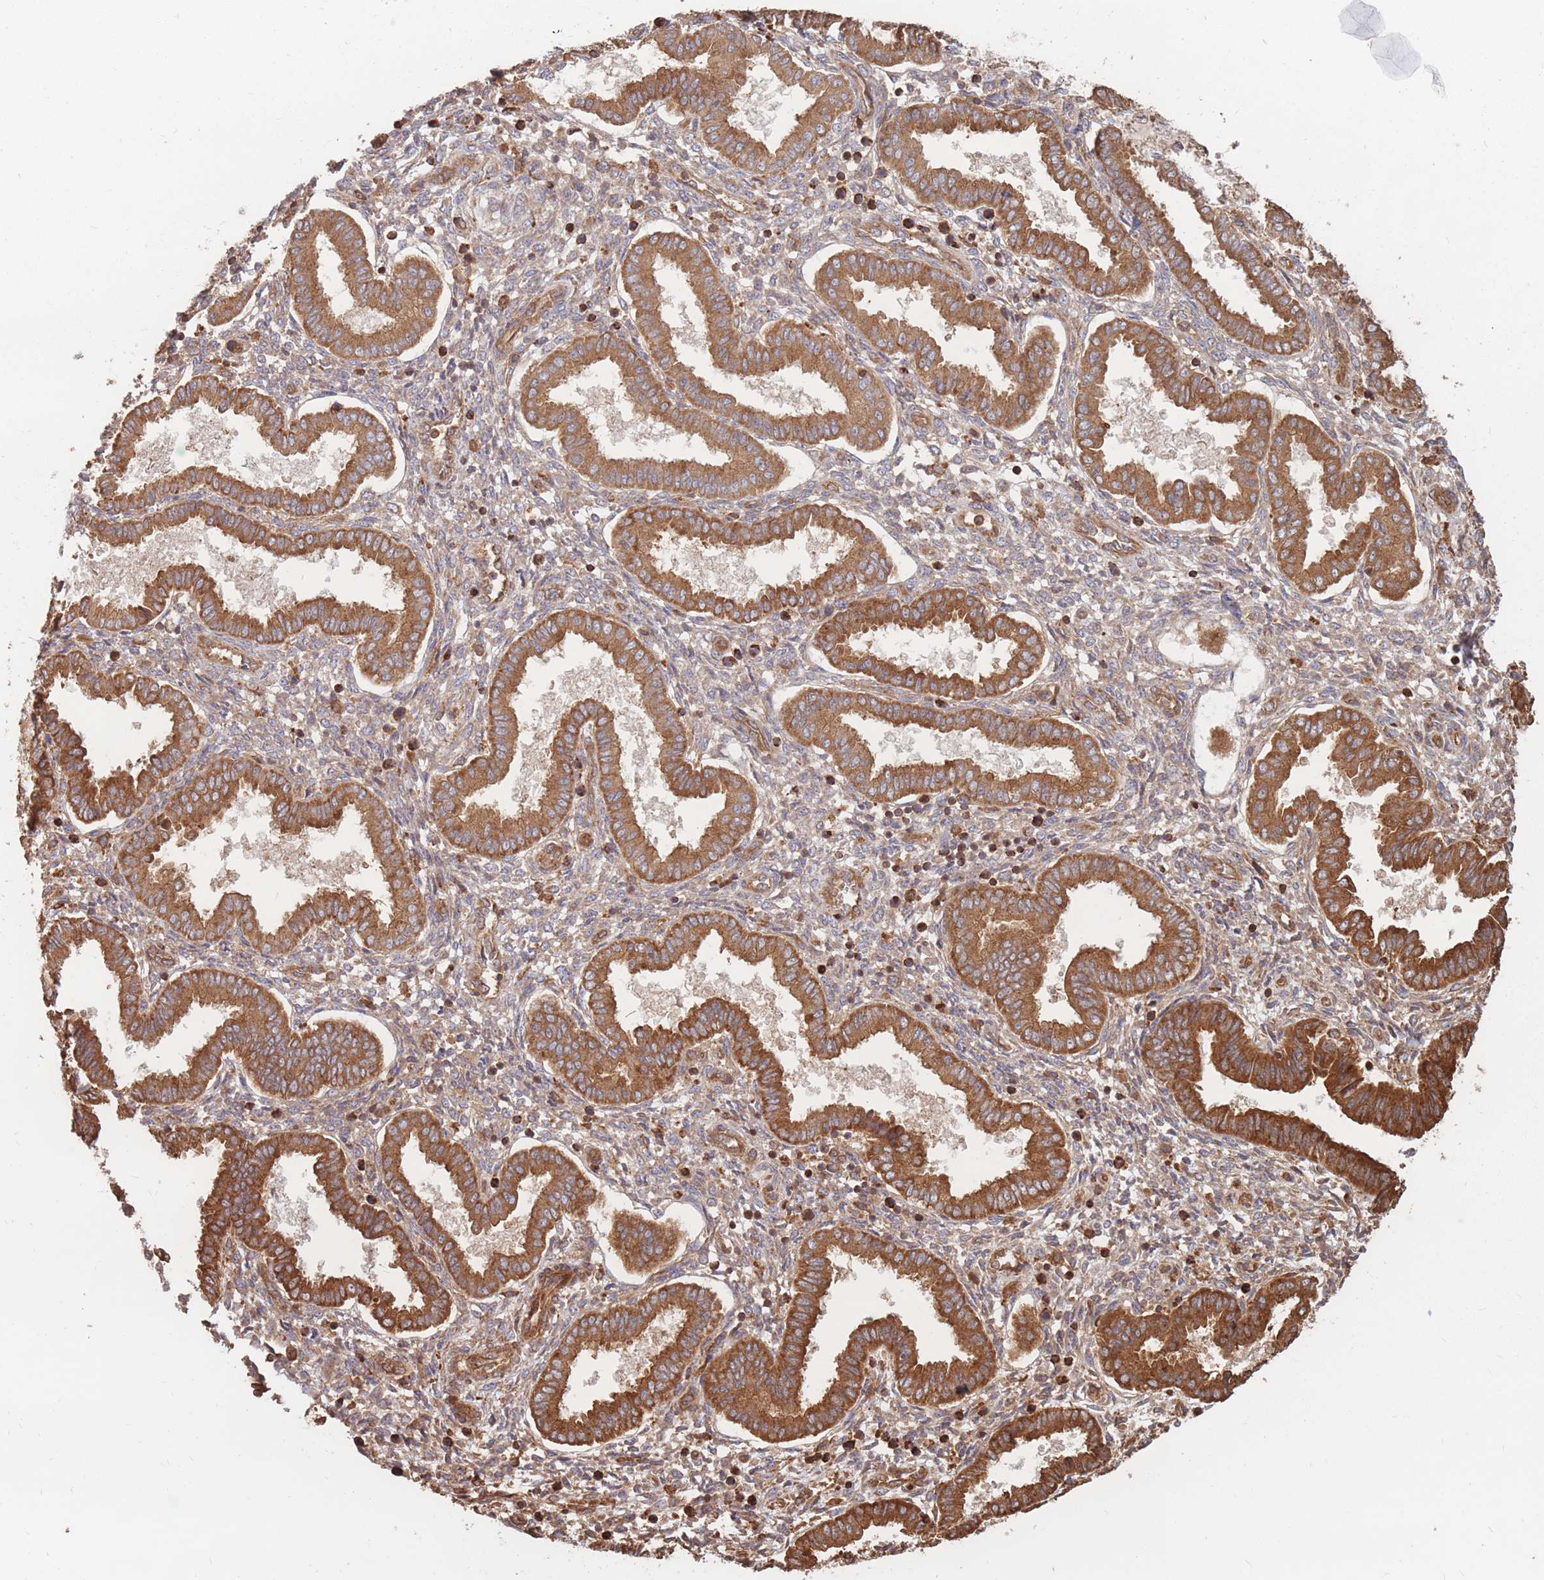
{"staining": {"intensity": "moderate", "quantity": ">75%", "location": "cytoplasmic/membranous"}, "tissue": "endometrium", "cell_type": "Cells in endometrial stroma", "image_type": "normal", "snomed": [{"axis": "morphology", "description": "Normal tissue, NOS"}, {"axis": "topography", "description": "Endometrium"}], "caption": "DAB immunohistochemical staining of unremarkable endometrium exhibits moderate cytoplasmic/membranous protein staining in approximately >75% of cells in endometrial stroma. The staining is performed using DAB brown chromogen to label protein expression. The nuclei are counter-stained blue using hematoxylin.", "gene": "RASSF2", "patient": {"sex": "female", "age": 24}}